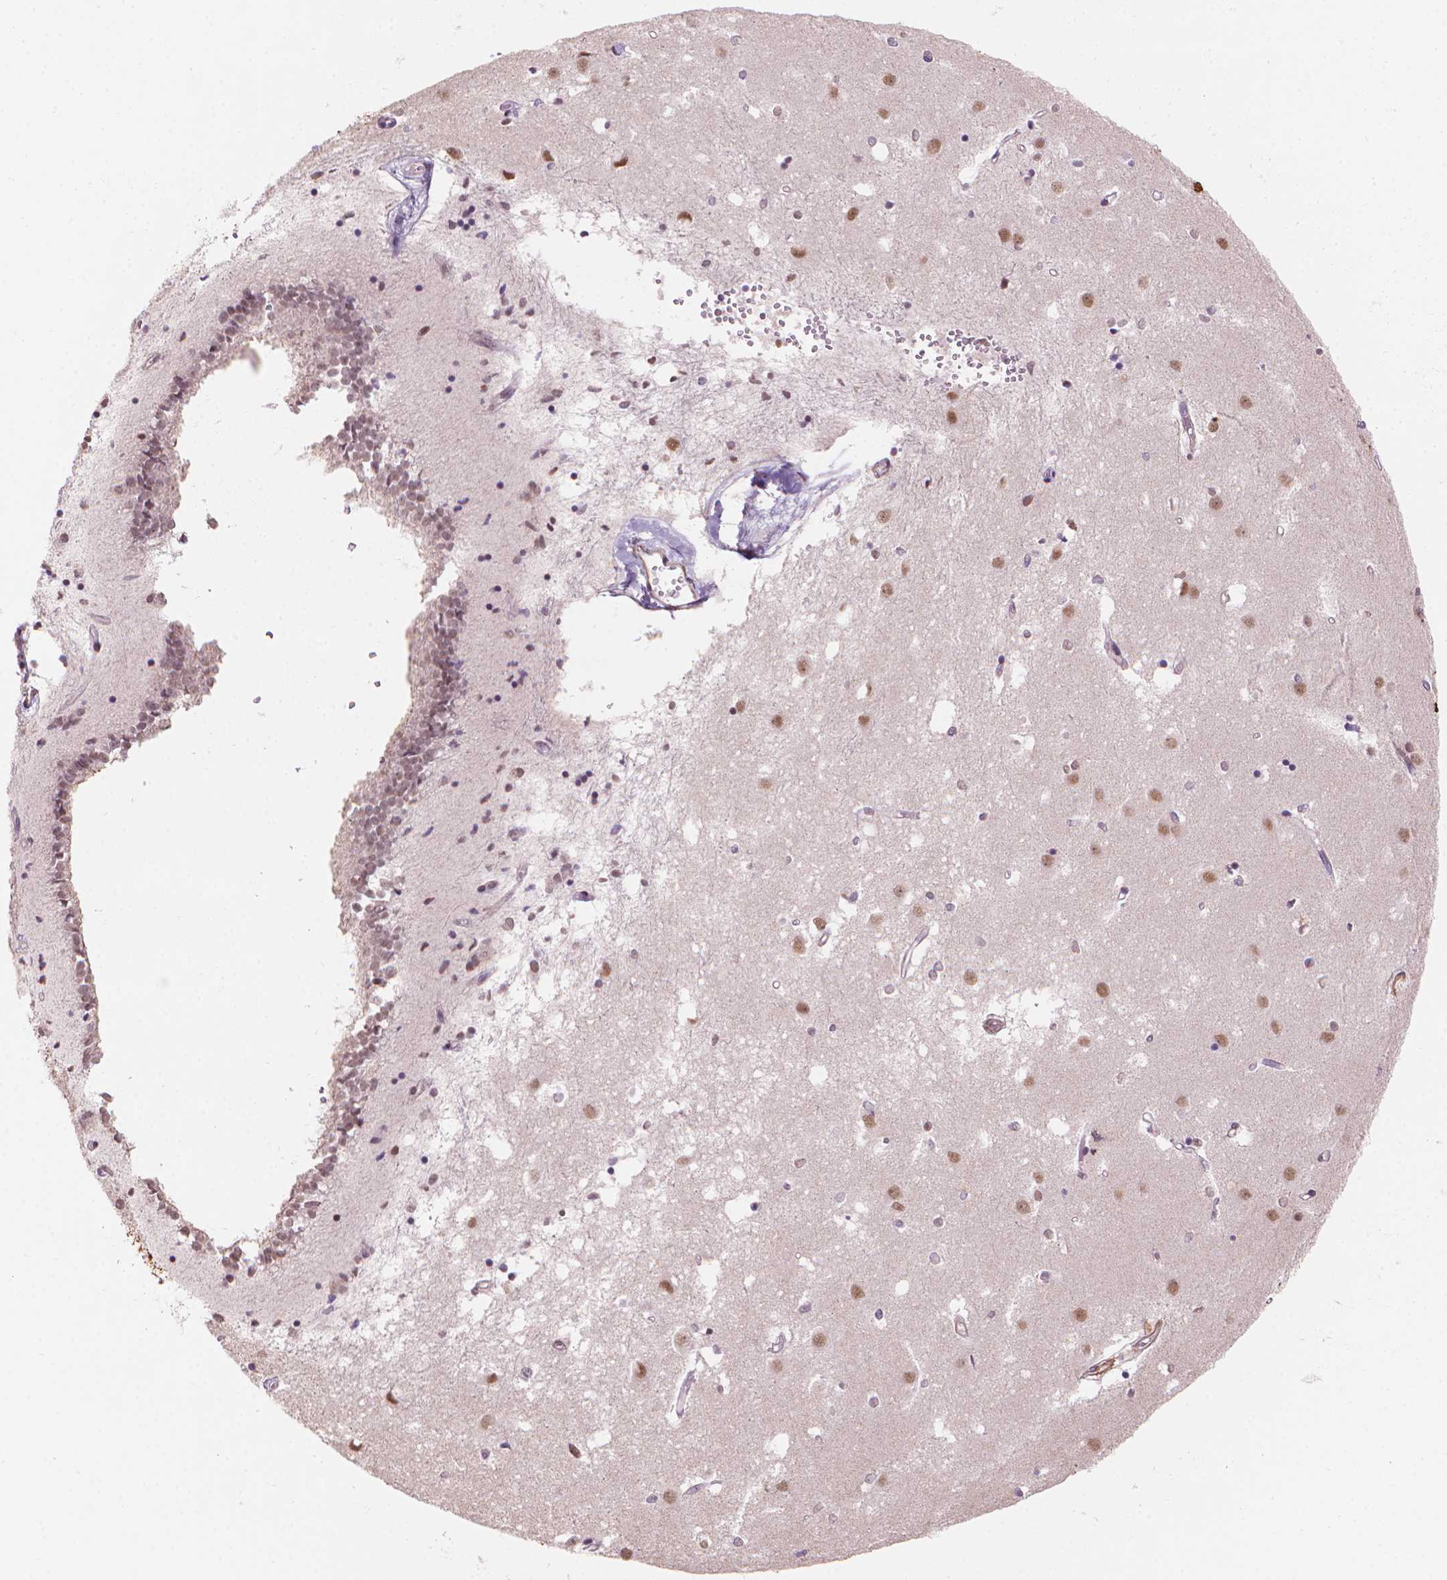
{"staining": {"intensity": "weak", "quantity": "<25%", "location": "nuclear"}, "tissue": "caudate", "cell_type": "Glial cells", "image_type": "normal", "snomed": [{"axis": "morphology", "description": "Normal tissue, NOS"}, {"axis": "topography", "description": "Lateral ventricle wall"}], "caption": "IHC image of benign caudate: caudate stained with DAB (3,3'-diaminobenzidine) demonstrates no significant protein expression in glial cells. (Brightfield microscopy of DAB IHC at high magnification).", "gene": "HOXD4", "patient": {"sex": "male", "age": 54}}